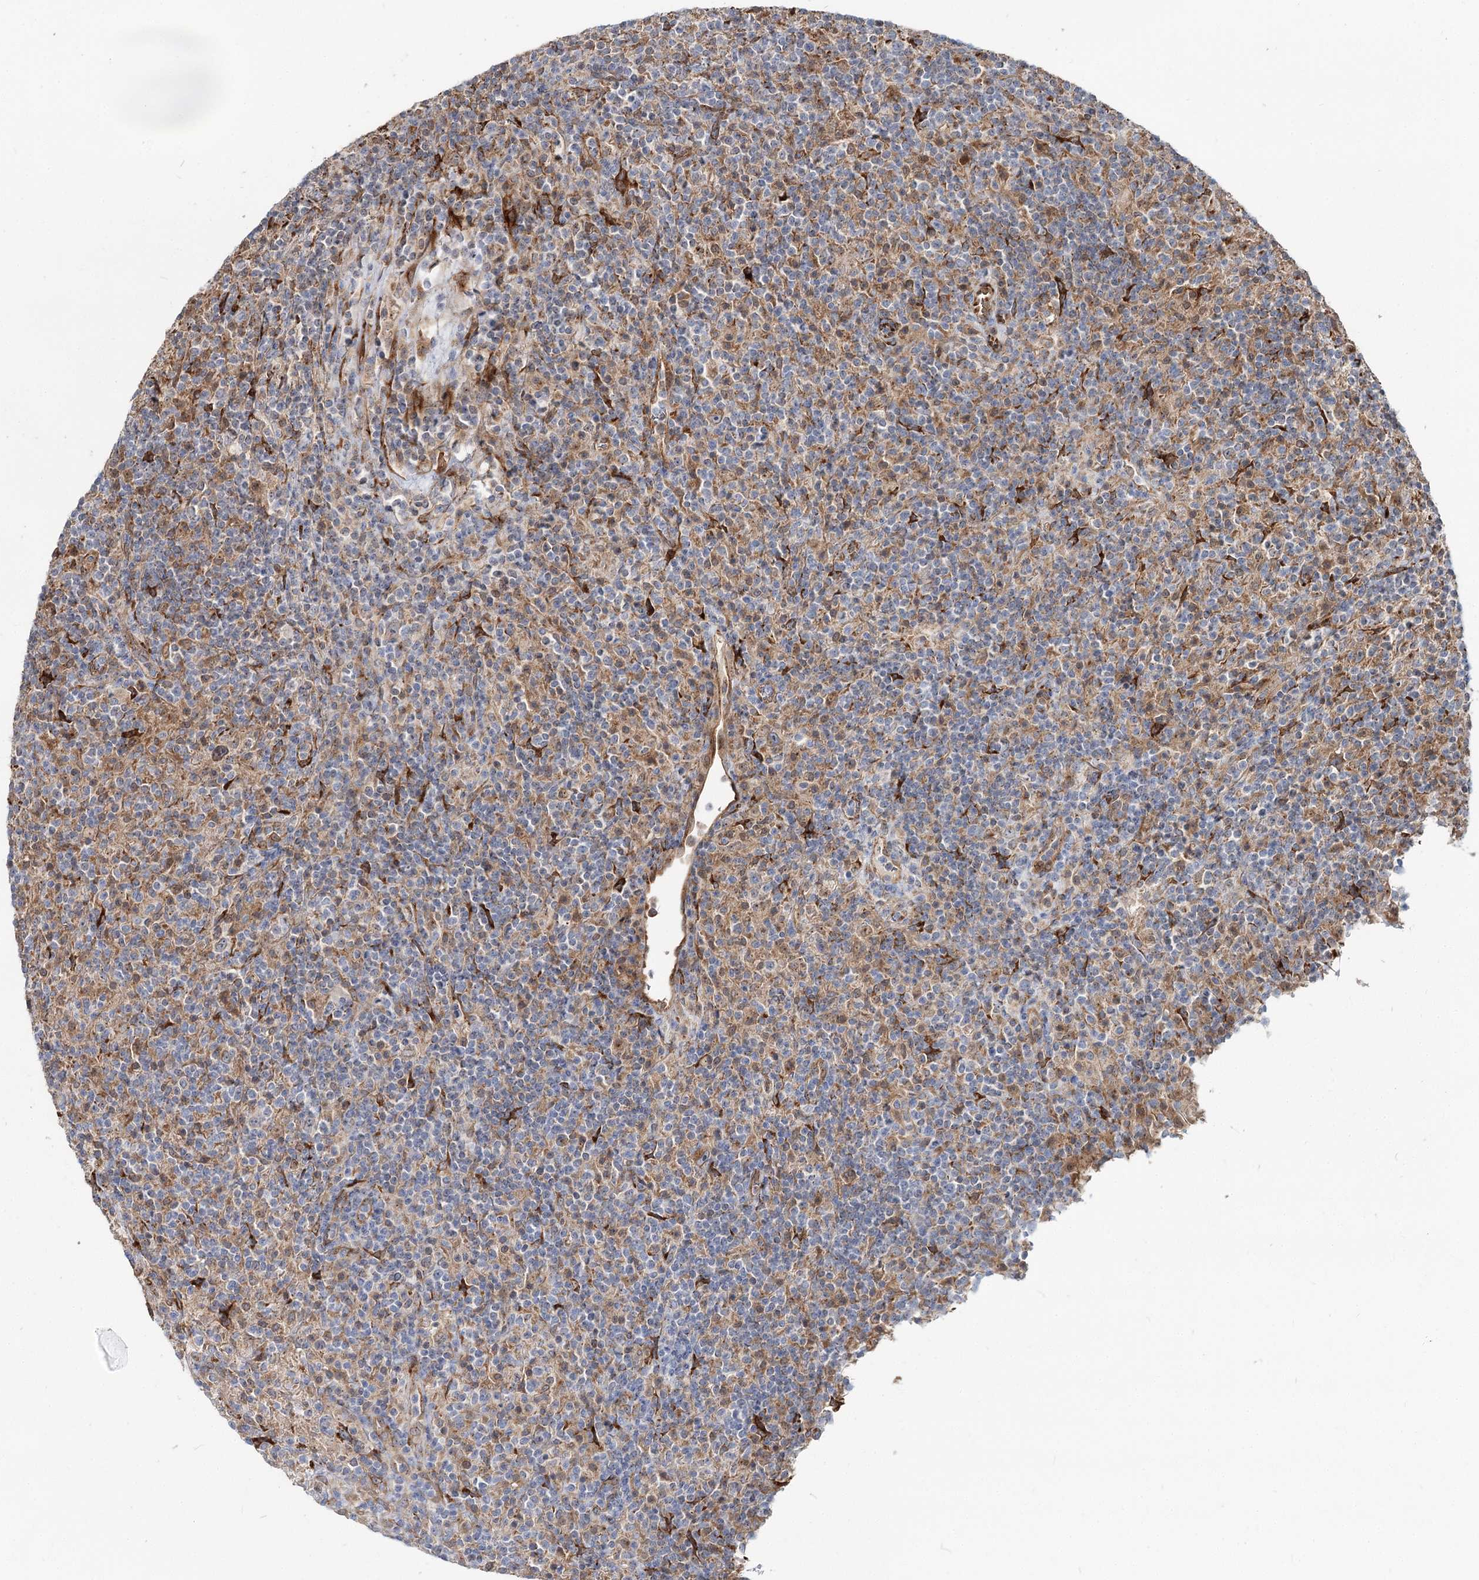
{"staining": {"intensity": "negative", "quantity": "none", "location": "none"}, "tissue": "lymphoma", "cell_type": "Tumor cells", "image_type": "cancer", "snomed": [{"axis": "morphology", "description": "Hodgkin's disease, NOS"}, {"axis": "topography", "description": "Lymph node"}], "caption": "An image of lymphoma stained for a protein demonstrates no brown staining in tumor cells.", "gene": "SPART", "patient": {"sex": "male", "age": 70}}